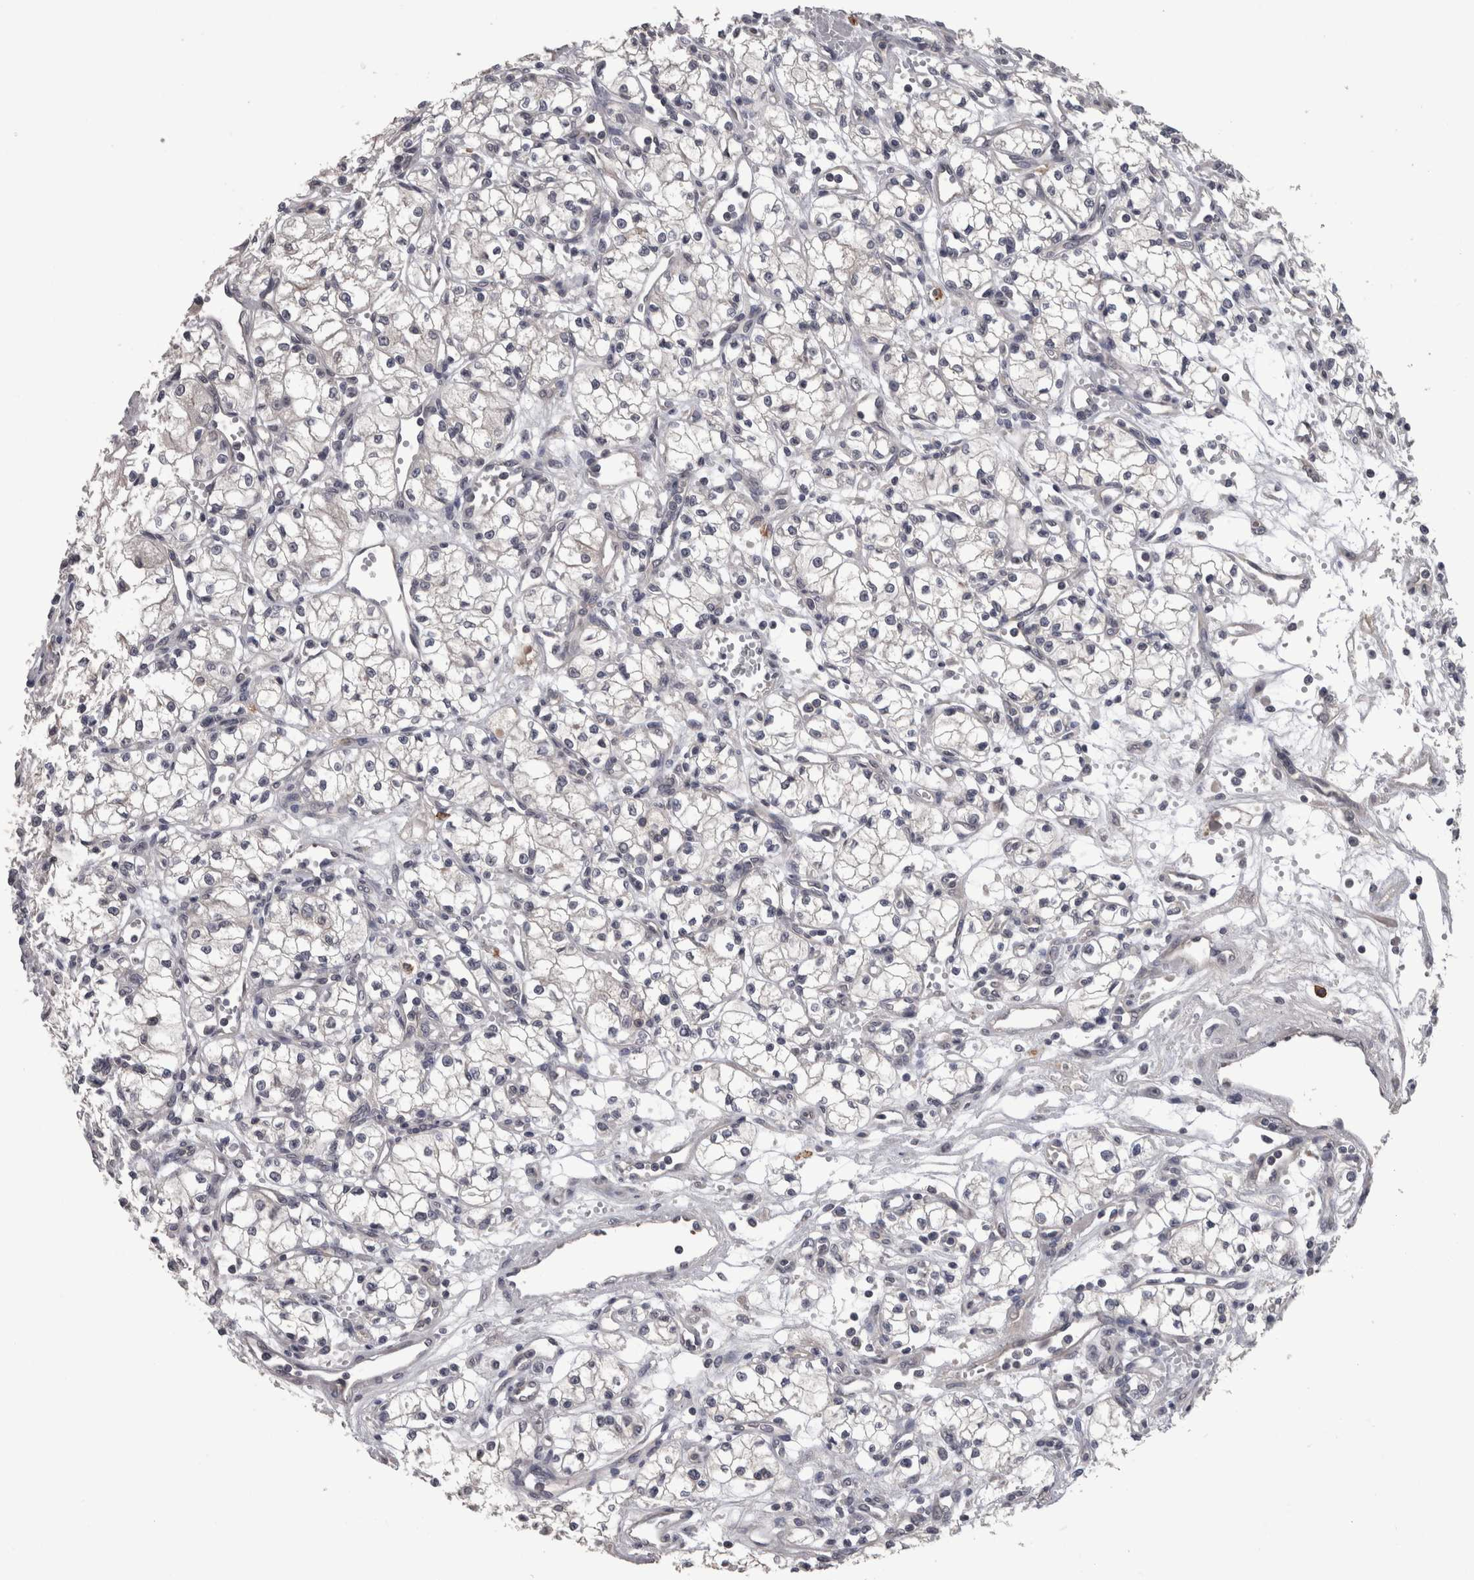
{"staining": {"intensity": "negative", "quantity": "none", "location": "none"}, "tissue": "renal cancer", "cell_type": "Tumor cells", "image_type": "cancer", "snomed": [{"axis": "morphology", "description": "Normal tissue, NOS"}, {"axis": "morphology", "description": "Adenocarcinoma, NOS"}, {"axis": "topography", "description": "Kidney"}], "caption": "This image is of renal adenocarcinoma stained with immunohistochemistry to label a protein in brown with the nuclei are counter-stained blue. There is no positivity in tumor cells.", "gene": "PON3", "patient": {"sex": "male", "age": 59}}